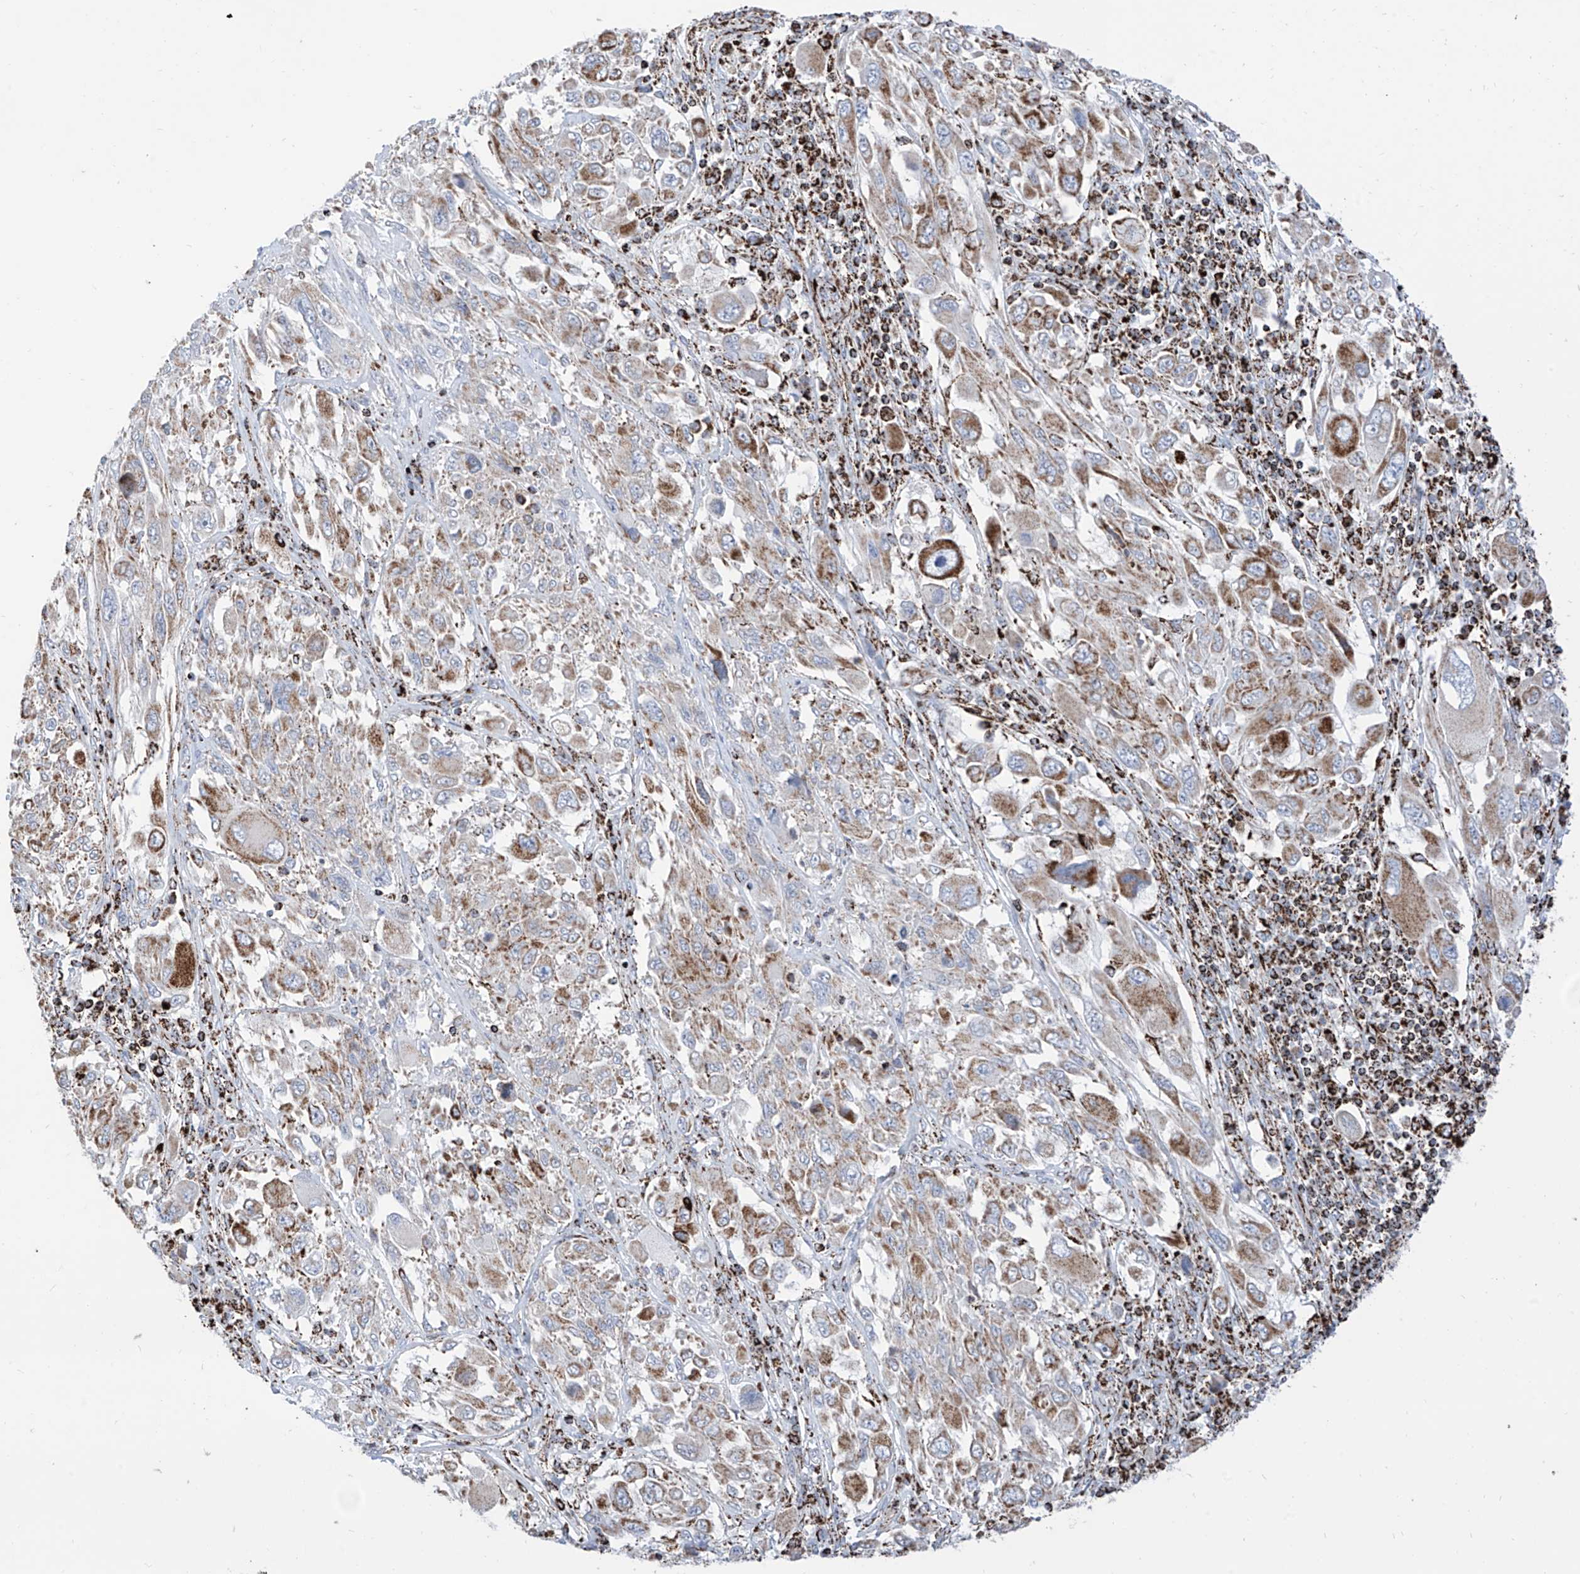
{"staining": {"intensity": "moderate", "quantity": "25%-75%", "location": "cytoplasmic/membranous"}, "tissue": "melanoma", "cell_type": "Tumor cells", "image_type": "cancer", "snomed": [{"axis": "morphology", "description": "Malignant melanoma, NOS"}, {"axis": "topography", "description": "Skin"}], "caption": "Immunohistochemistry (IHC) (DAB (3,3'-diaminobenzidine)) staining of melanoma demonstrates moderate cytoplasmic/membranous protein expression in approximately 25%-75% of tumor cells.", "gene": "COX5B", "patient": {"sex": "female", "age": 91}}